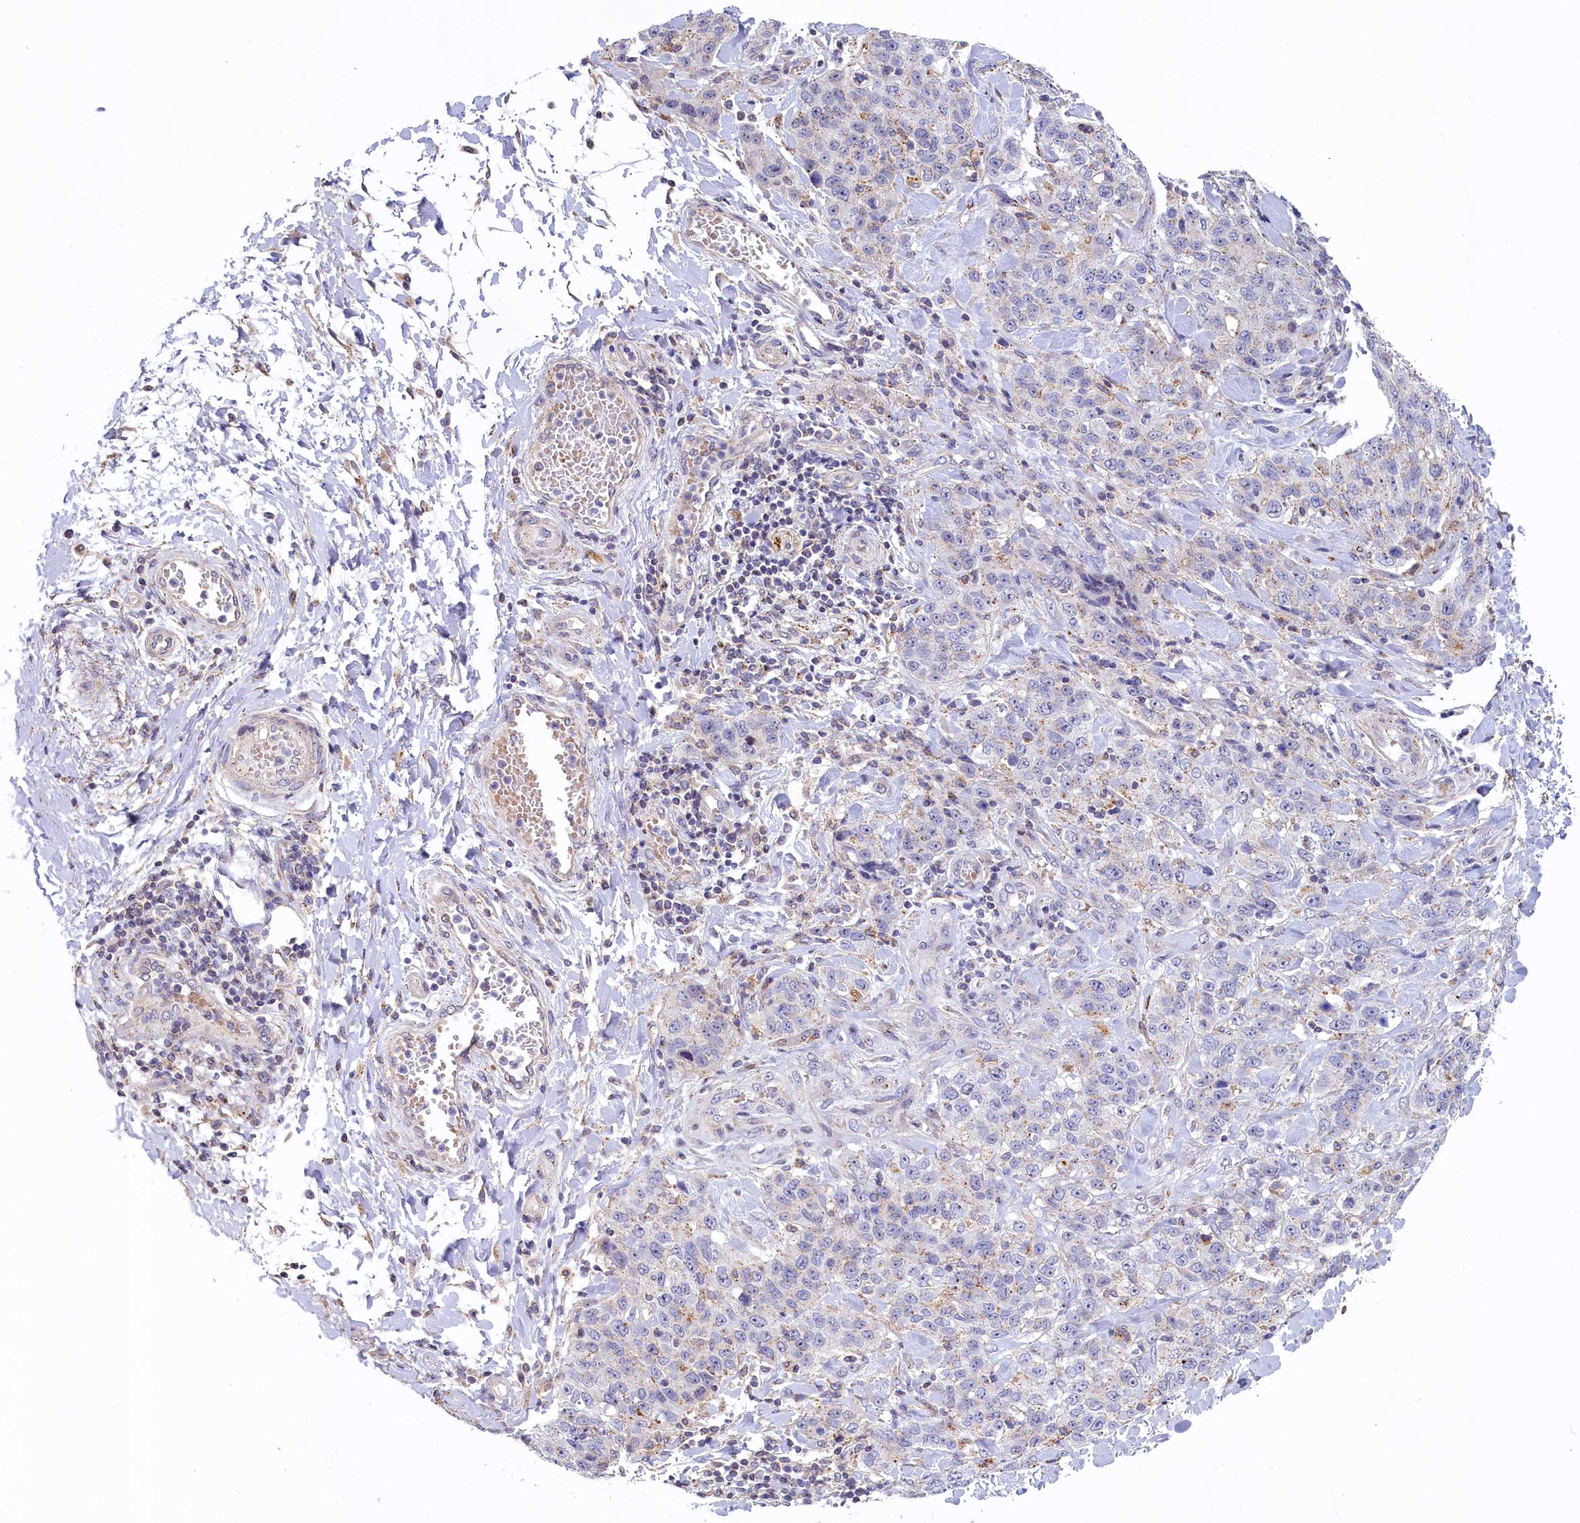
{"staining": {"intensity": "weak", "quantity": "<25%", "location": "cytoplasmic/membranous"}, "tissue": "stomach cancer", "cell_type": "Tumor cells", "image_type": "cancer", "snomed": [{"axis": "morphology", "description": "Adenocarcinoma, NOS"}, {"axis": "topography", "description": "Stomach"}], "caption": "The image exhibits no staining of tumor cells in stomach cancer.", "gene": "HYKK", "patient": {"sex": "male", "age": 48}}